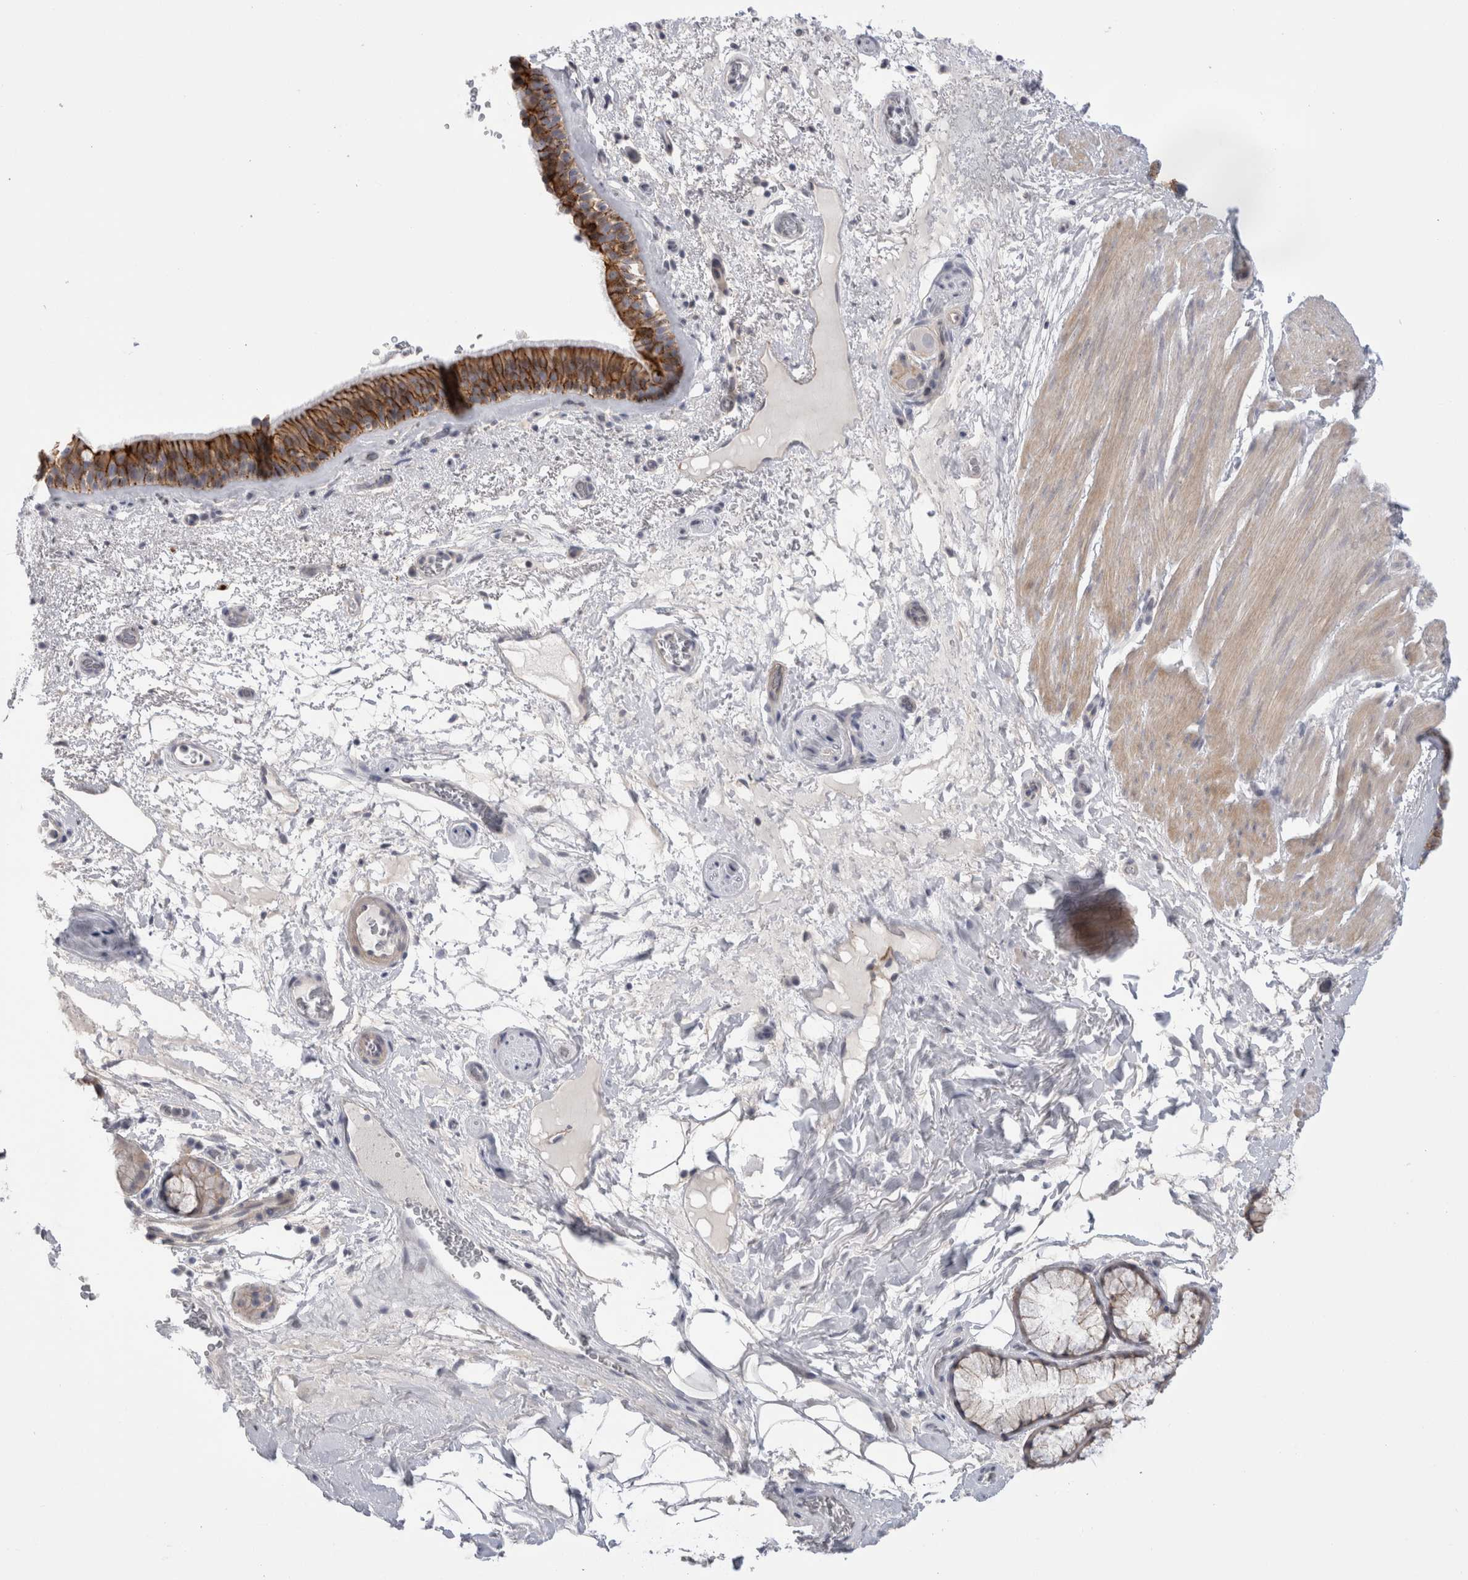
{"staining": {"intensity": "strong", "quantity": ">75%", "location": "cytoplasmic/membranous"}, "tissue": "bronchus", "cell_type": "Respiratory epithelial cells", "image_type": "normal", "snomed": [{"axis": "morphology", "description": "Normal tissue, NOS"}, {"axis": "topography", "description": "Cartilage tissue"}], "caption": "This is an image of immunohistochemistry staining of normal bronchus, which shows strong staining in the cytoplasmic/membranous of respiratory epithelial cells.", "gene": "VANGL1", "patient": {"sex": "female", "age": 63}}